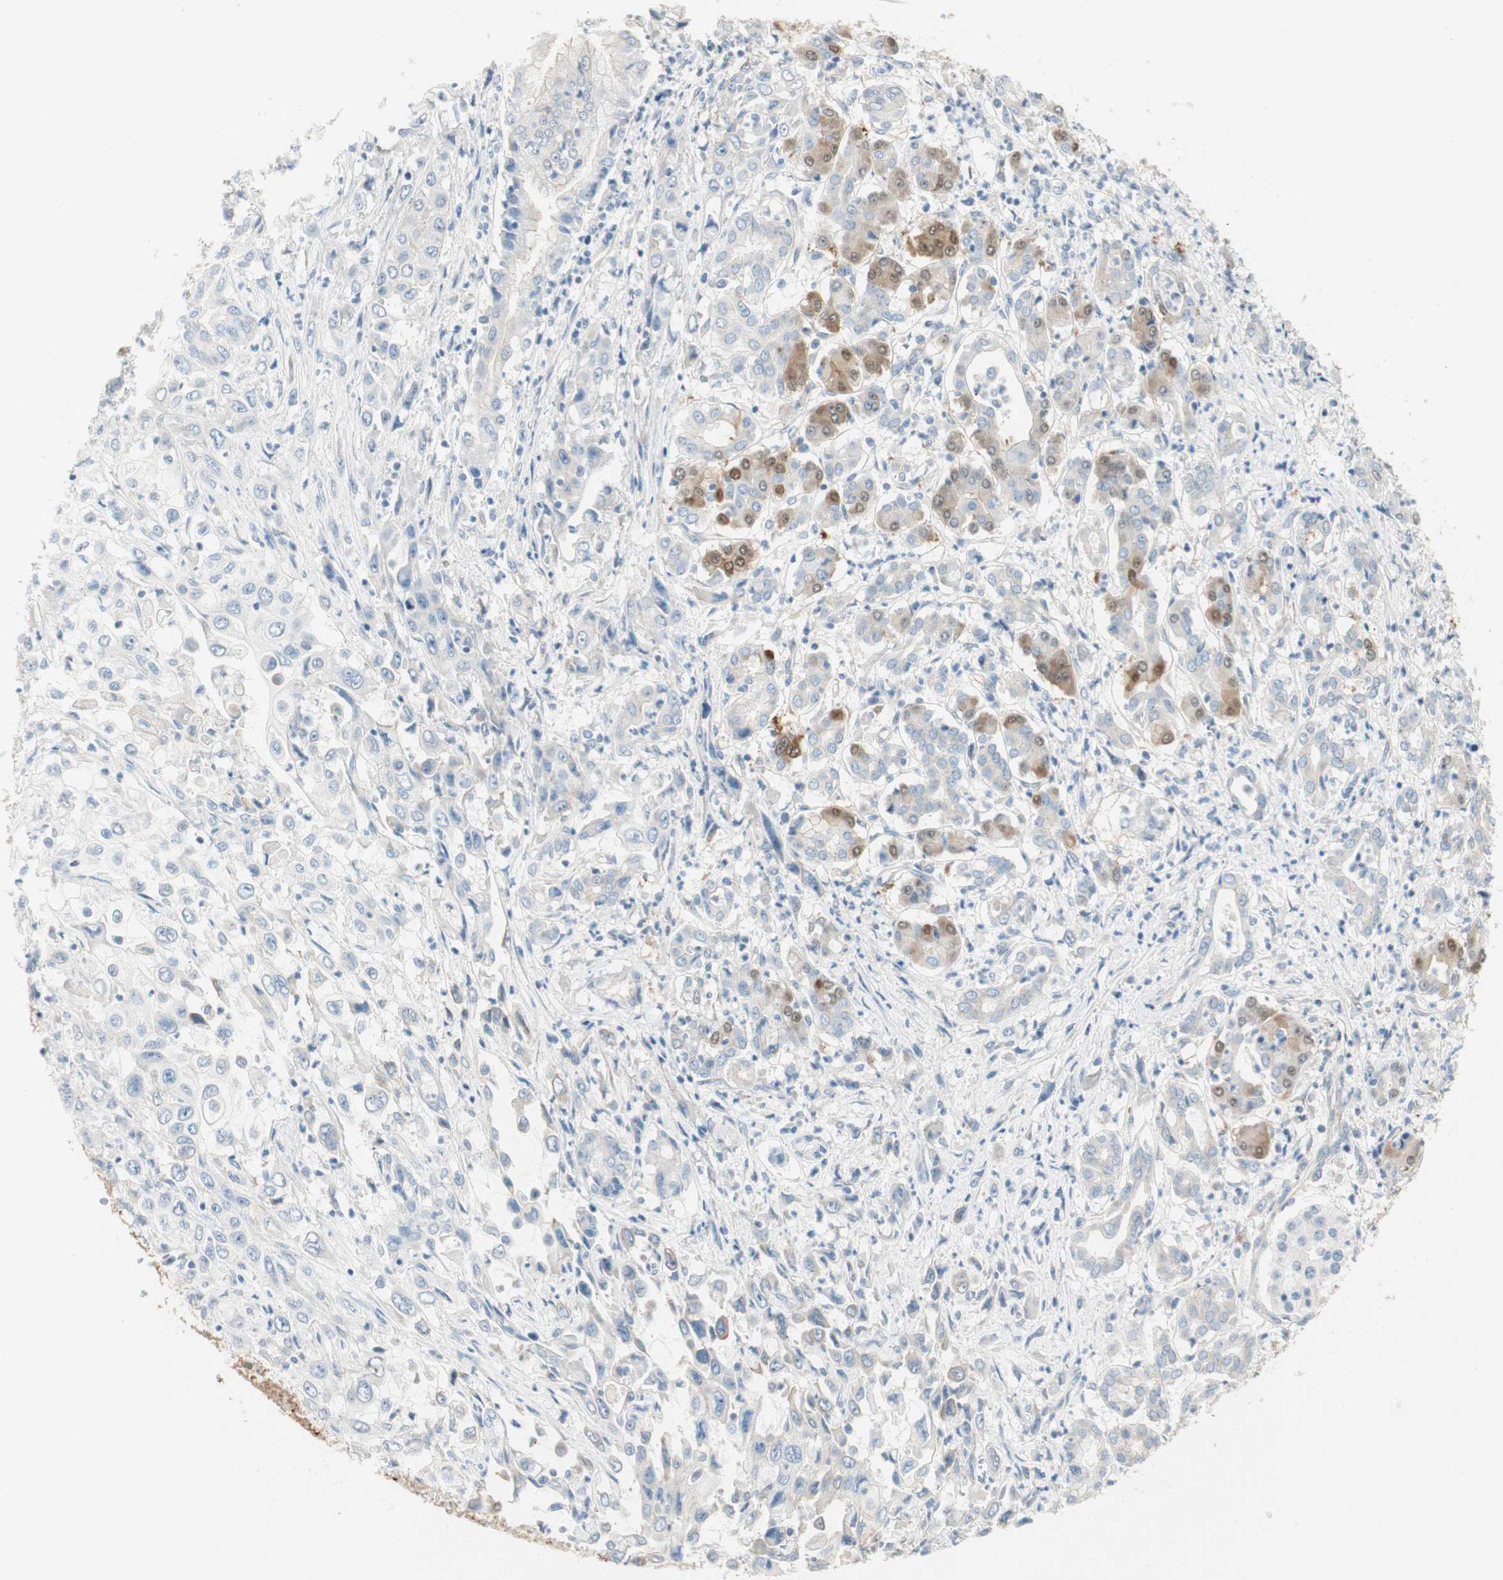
{"staining": {"intensity": "negative", "quantity": "none", "location": "none"}, "tissue": "pancreatic cancer", "cell_type": "Tumor cells", "image_type": "cancer", "snomed": [{"axis": "morphology", "description": "Adenocarcinoma, NOS"}, {"axis": "topography", "description": "Pancreas"}], "caption": "Human adenocarcinoma (pancreatic) stained for a protein using immunohistochemistry reveals no expression in tumor cells.", "gene": "CDK3", "patient": {"sex": "male", "age": 70}}